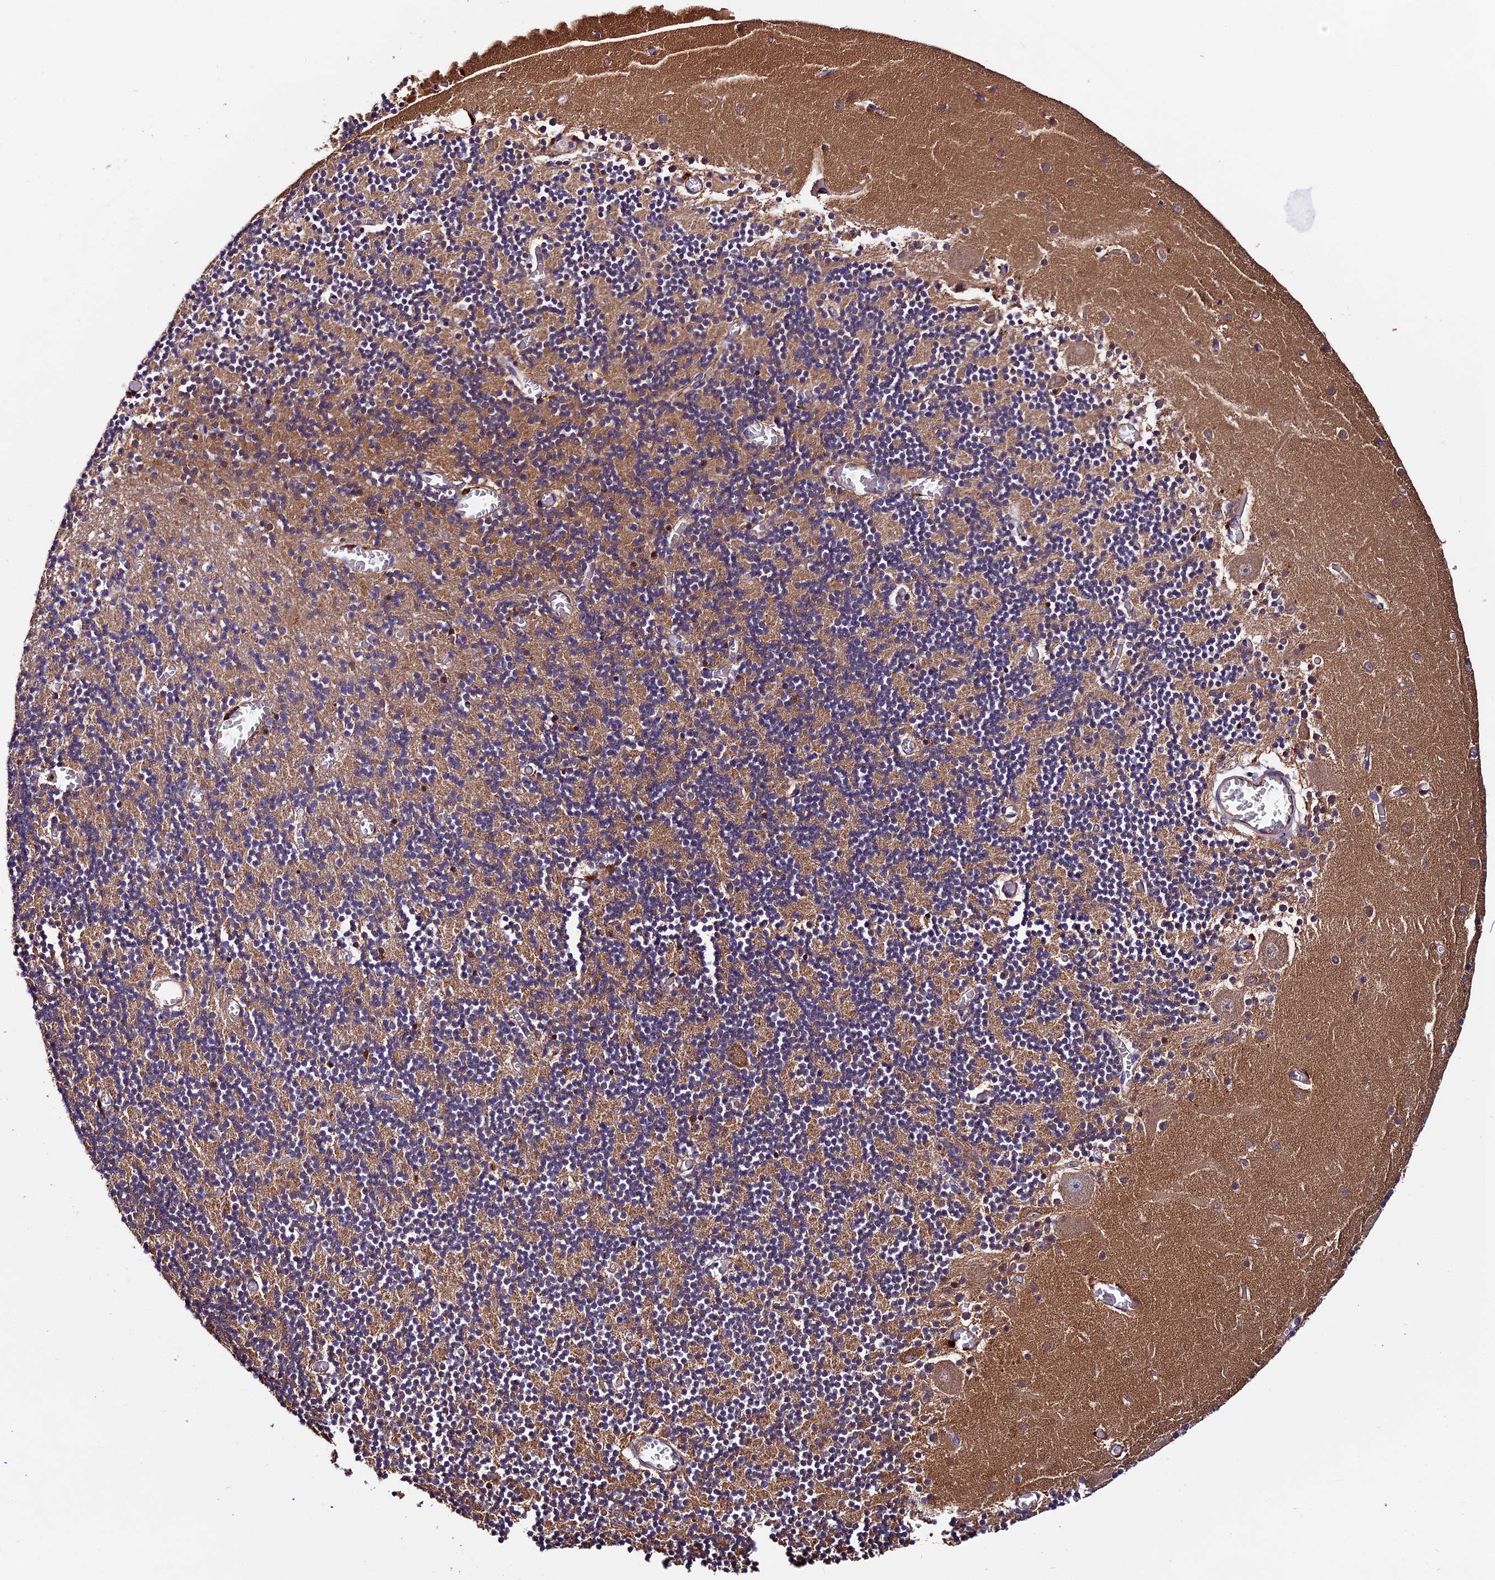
{"staining": {"intensity": "moderate", "quantity": "25%-75%", "location": "cytoplasmic/membranous"}, "tissue": "cerebellum", "cell_type": "Cells in granular layer", "image_type": "normal", "snomed": [{"axis": "morphology", "description": "Normal tissue, NOS"}, {"axis": "topography", "description": "Cerebellum"}], "caption": "Brown immunohistochemical staining in benign cerebellum demonstrates moderate cytoplasmic/membranous staining in about 25%-75% of cells in granular layer.", "gene": "CLN5", "patient": {"sex": "female", "age": 28}}